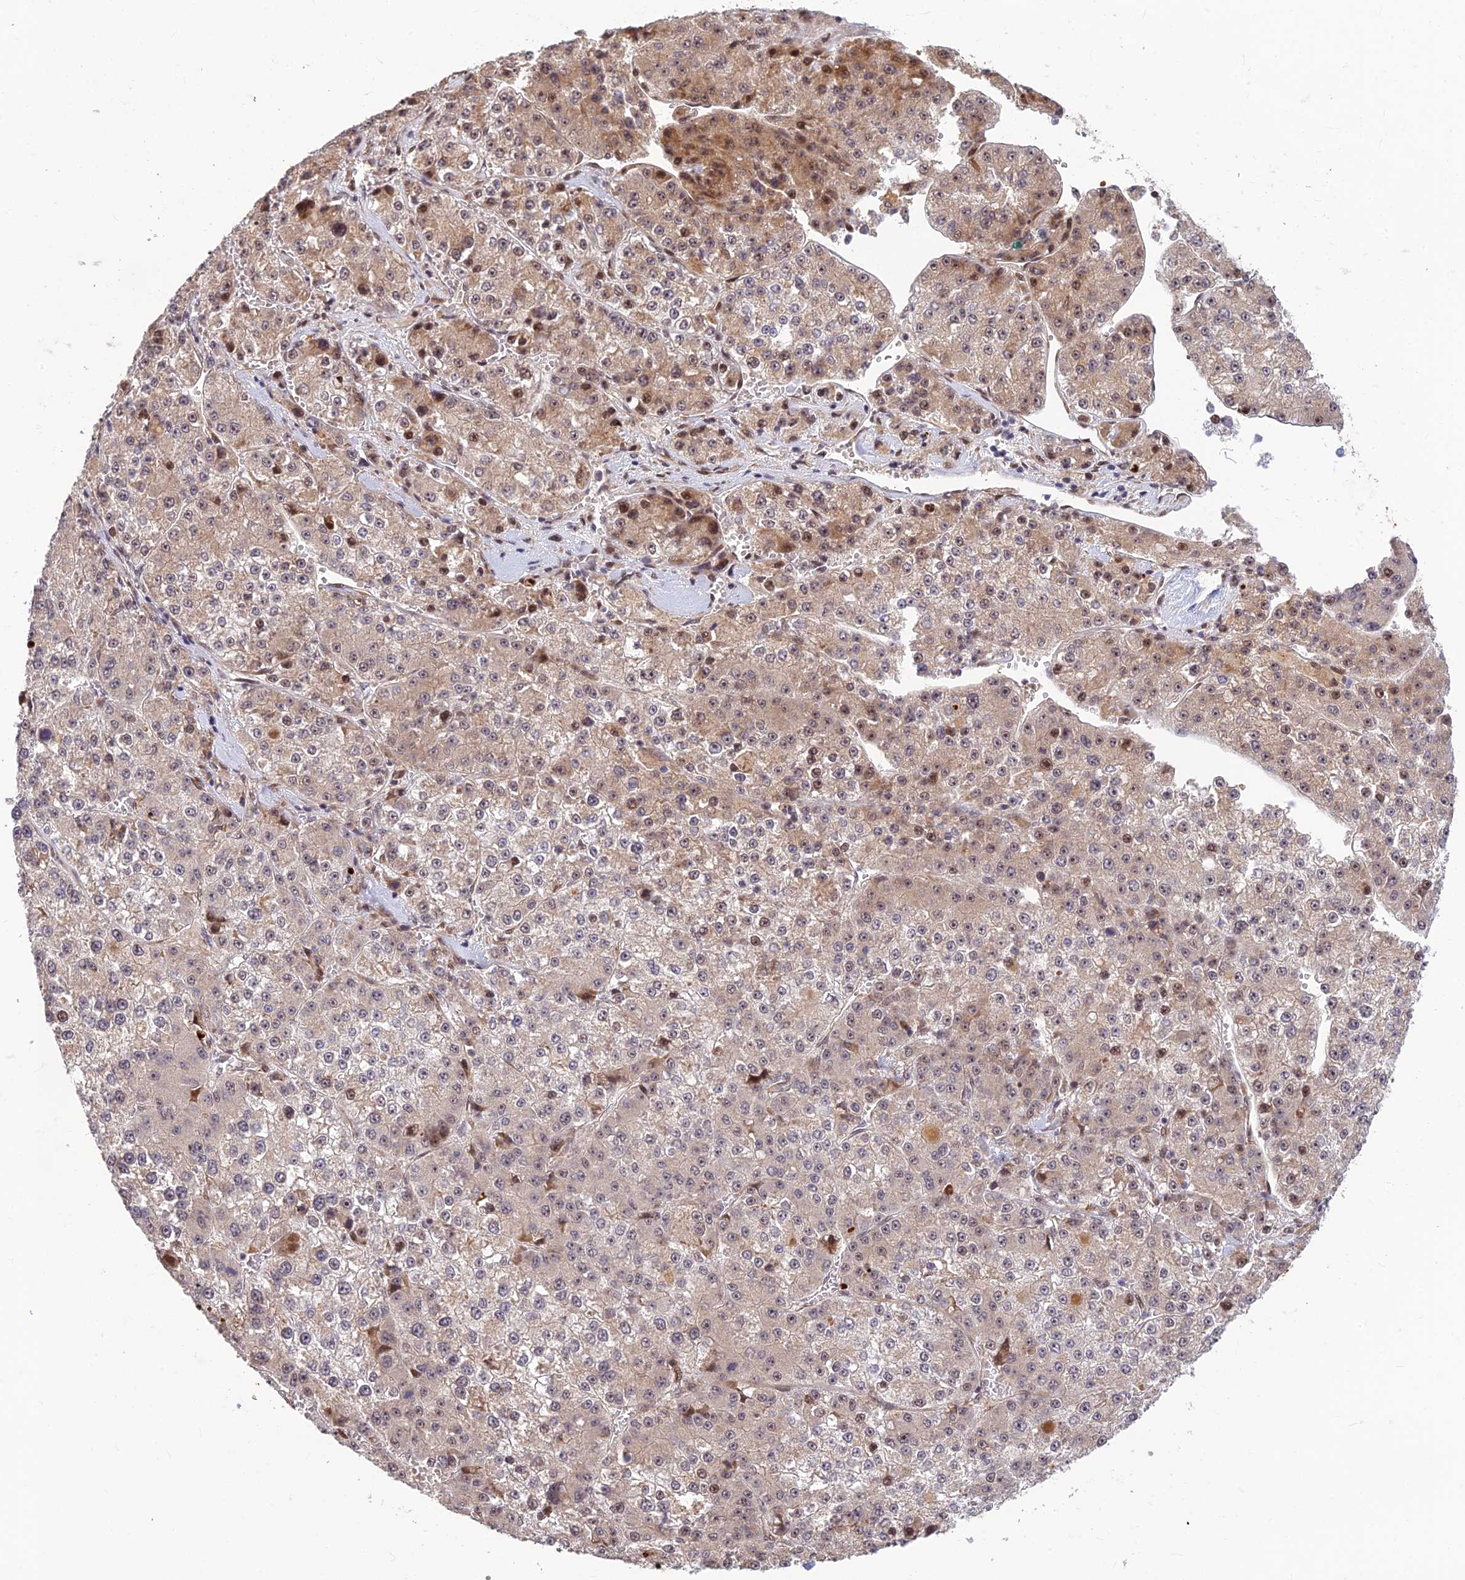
{"staining": {"intensity": "moderate", "quantity": "<25%", "location": "cytoplasmic/membranous,nuclear"}, "tissue": "liver cancer", "cell_type": "Tumor cells", "image_type": "cancer", "snomed": [{"axis": "morphology", "description": "Carcinoma, Hepatocellular, NOS"}, {"axis": "topography", "description": "Liver"}], "caption": "Liver cancer (hepatocellular carcinoma) was stained to show a protein in brown. There is low levels of moderate cytoplasmic/membranous and nuclear staining in approximately <25% of tumor cells.", "gene": "UFSP2", "patient": {"sex": "female", "age": 73}}